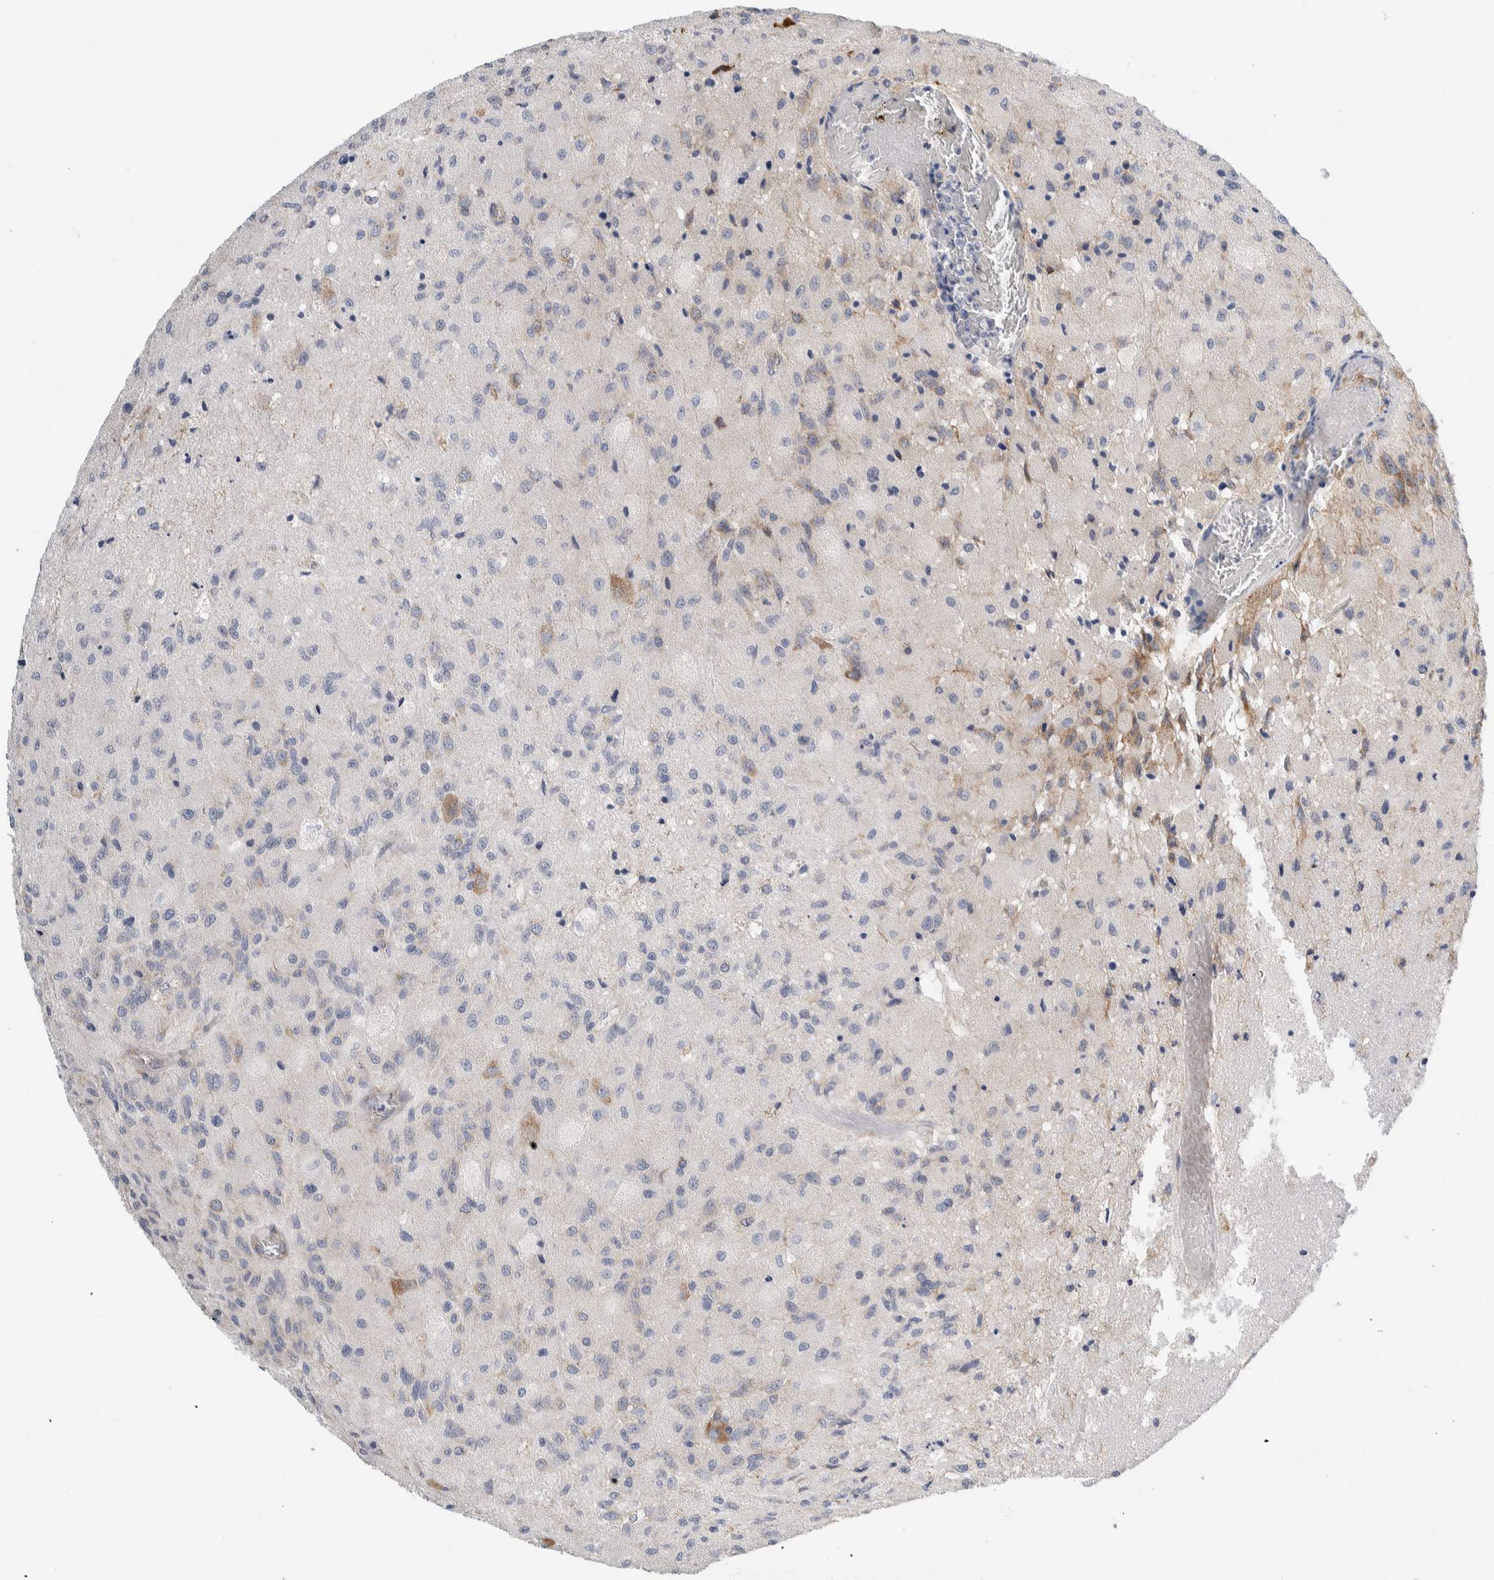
{"staining": {"intensity": "negative", "quantity": "none", "location": "none"}, "tissue": "glioma", "cell_type": "Tumor cells", "image_type": "cancer", "snomed": [{"axis": "morphology", "description": "Normal tissue, NOS"}, {"axis": "morphology", "description": "Glioma, malignant, High grade"}, {"axis": "topography", "description": "Cerebral cortex"}], "caption": "The immunohistochemistry micrograph has no significant expression in tumor cells of malignant high-grade glioma tissue. (DAB (3,3'-diaminobenzidine) IHC, high magnification).", "gene": "RACK1", "patient": {"sex": "male", "age": 77}}